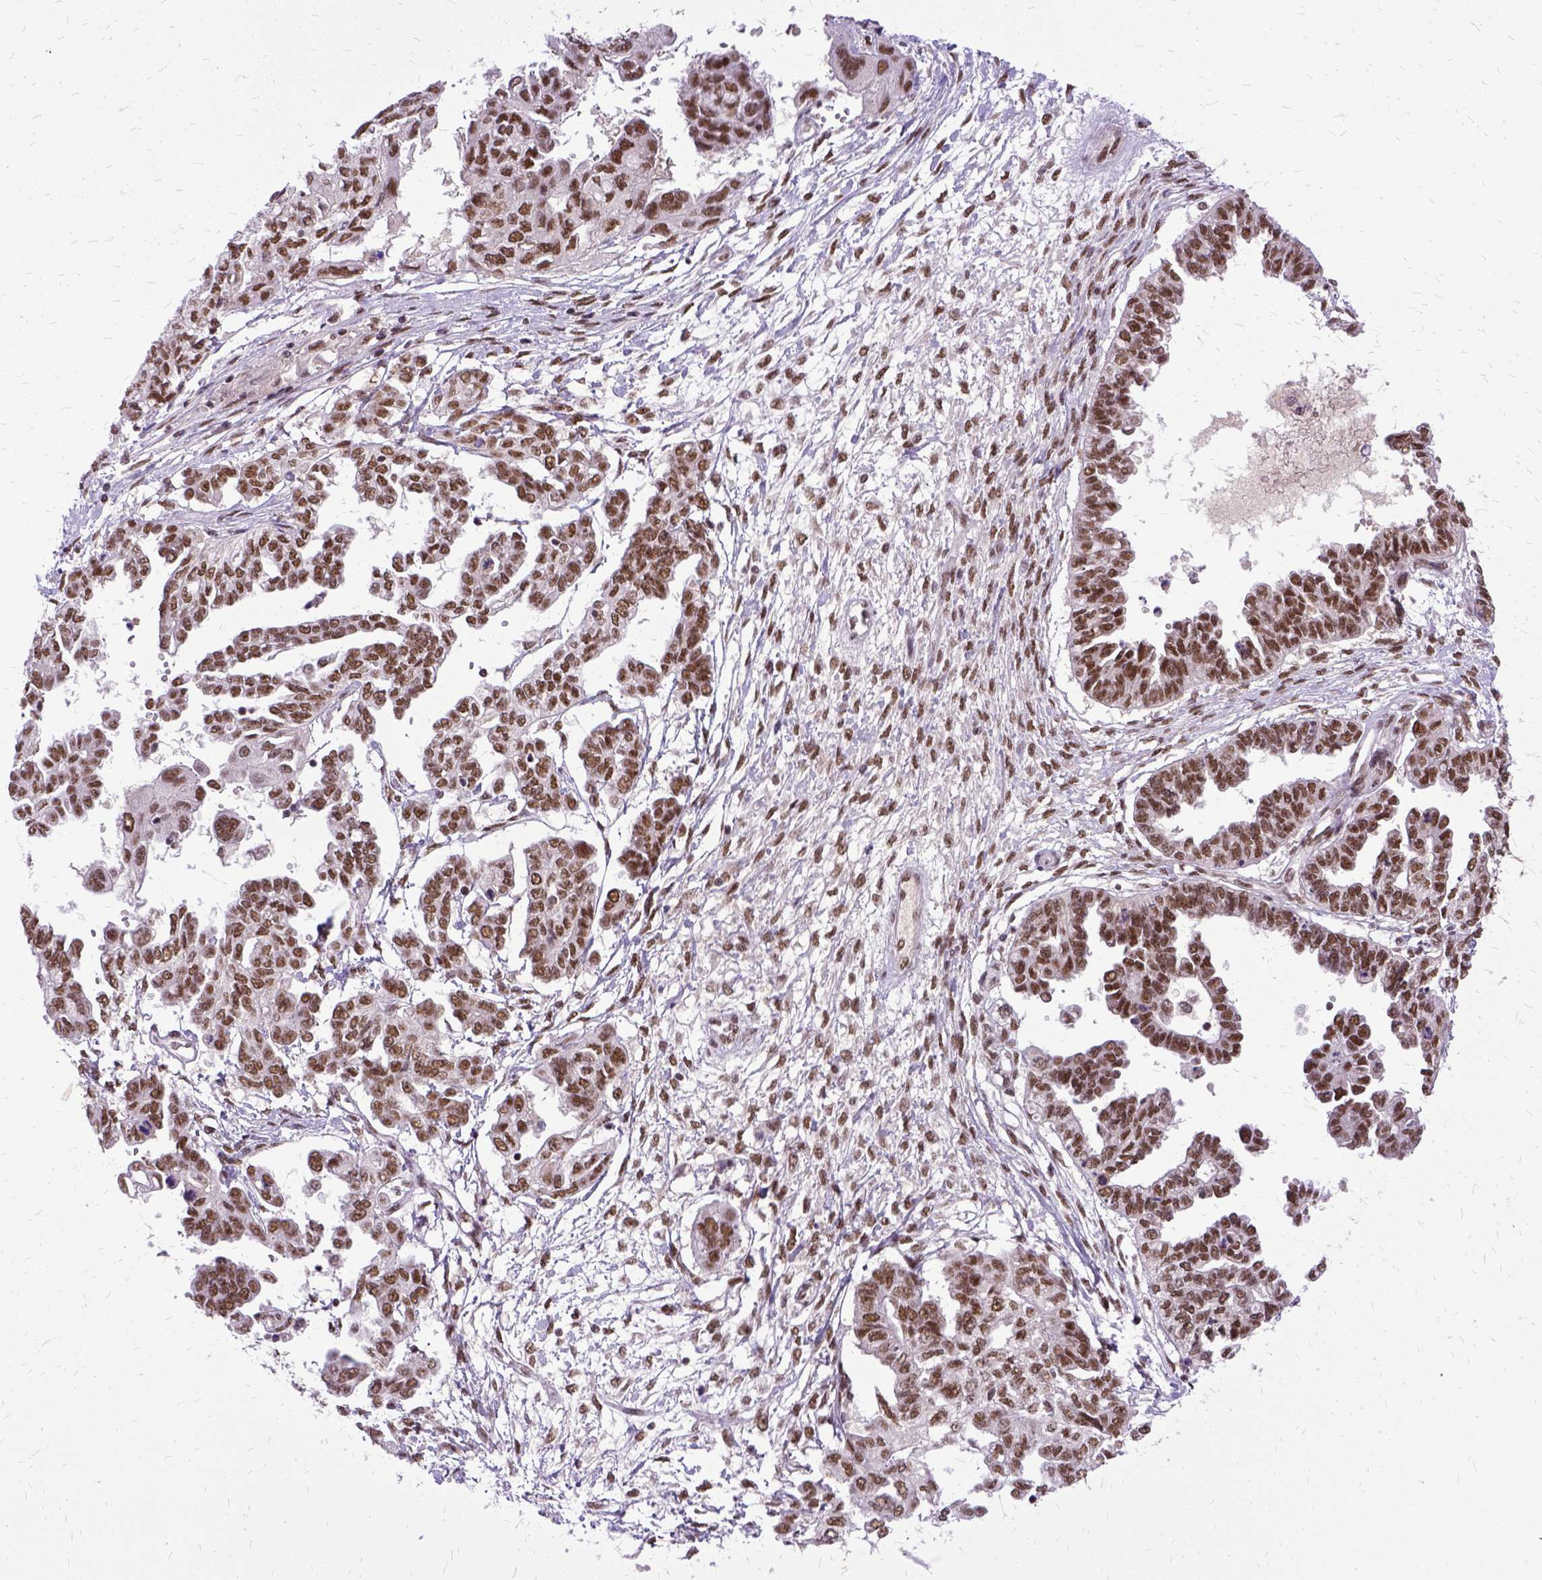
{"staining": {"intensity": "moderate", "quantity": ">75%", "location": "nuclear"}, "tissue": "ovarian cancer", "cell_type": "Tumor cells", "image_type": "cancer", "snomed": [{"axis": "morphology", "description": "Cystadenocarcinoma, serous, NOS"}, {"axis": "topography", "description": "Ovary"}], "caption": "Immunohistochemistry (IHC) staining of ovarian serous cystadenocarcinoma, which exhibits medium levels of moderate nuclear positivity in about >75% of tumor cells indicating moderate nuclear protein staining. The staining was performed using DAB (brown) for protein detection and nuclei were counterstained in hematoxylin (blue).", "gene": "SETD1A", "patient": {"sex": "female", "age": 53}}